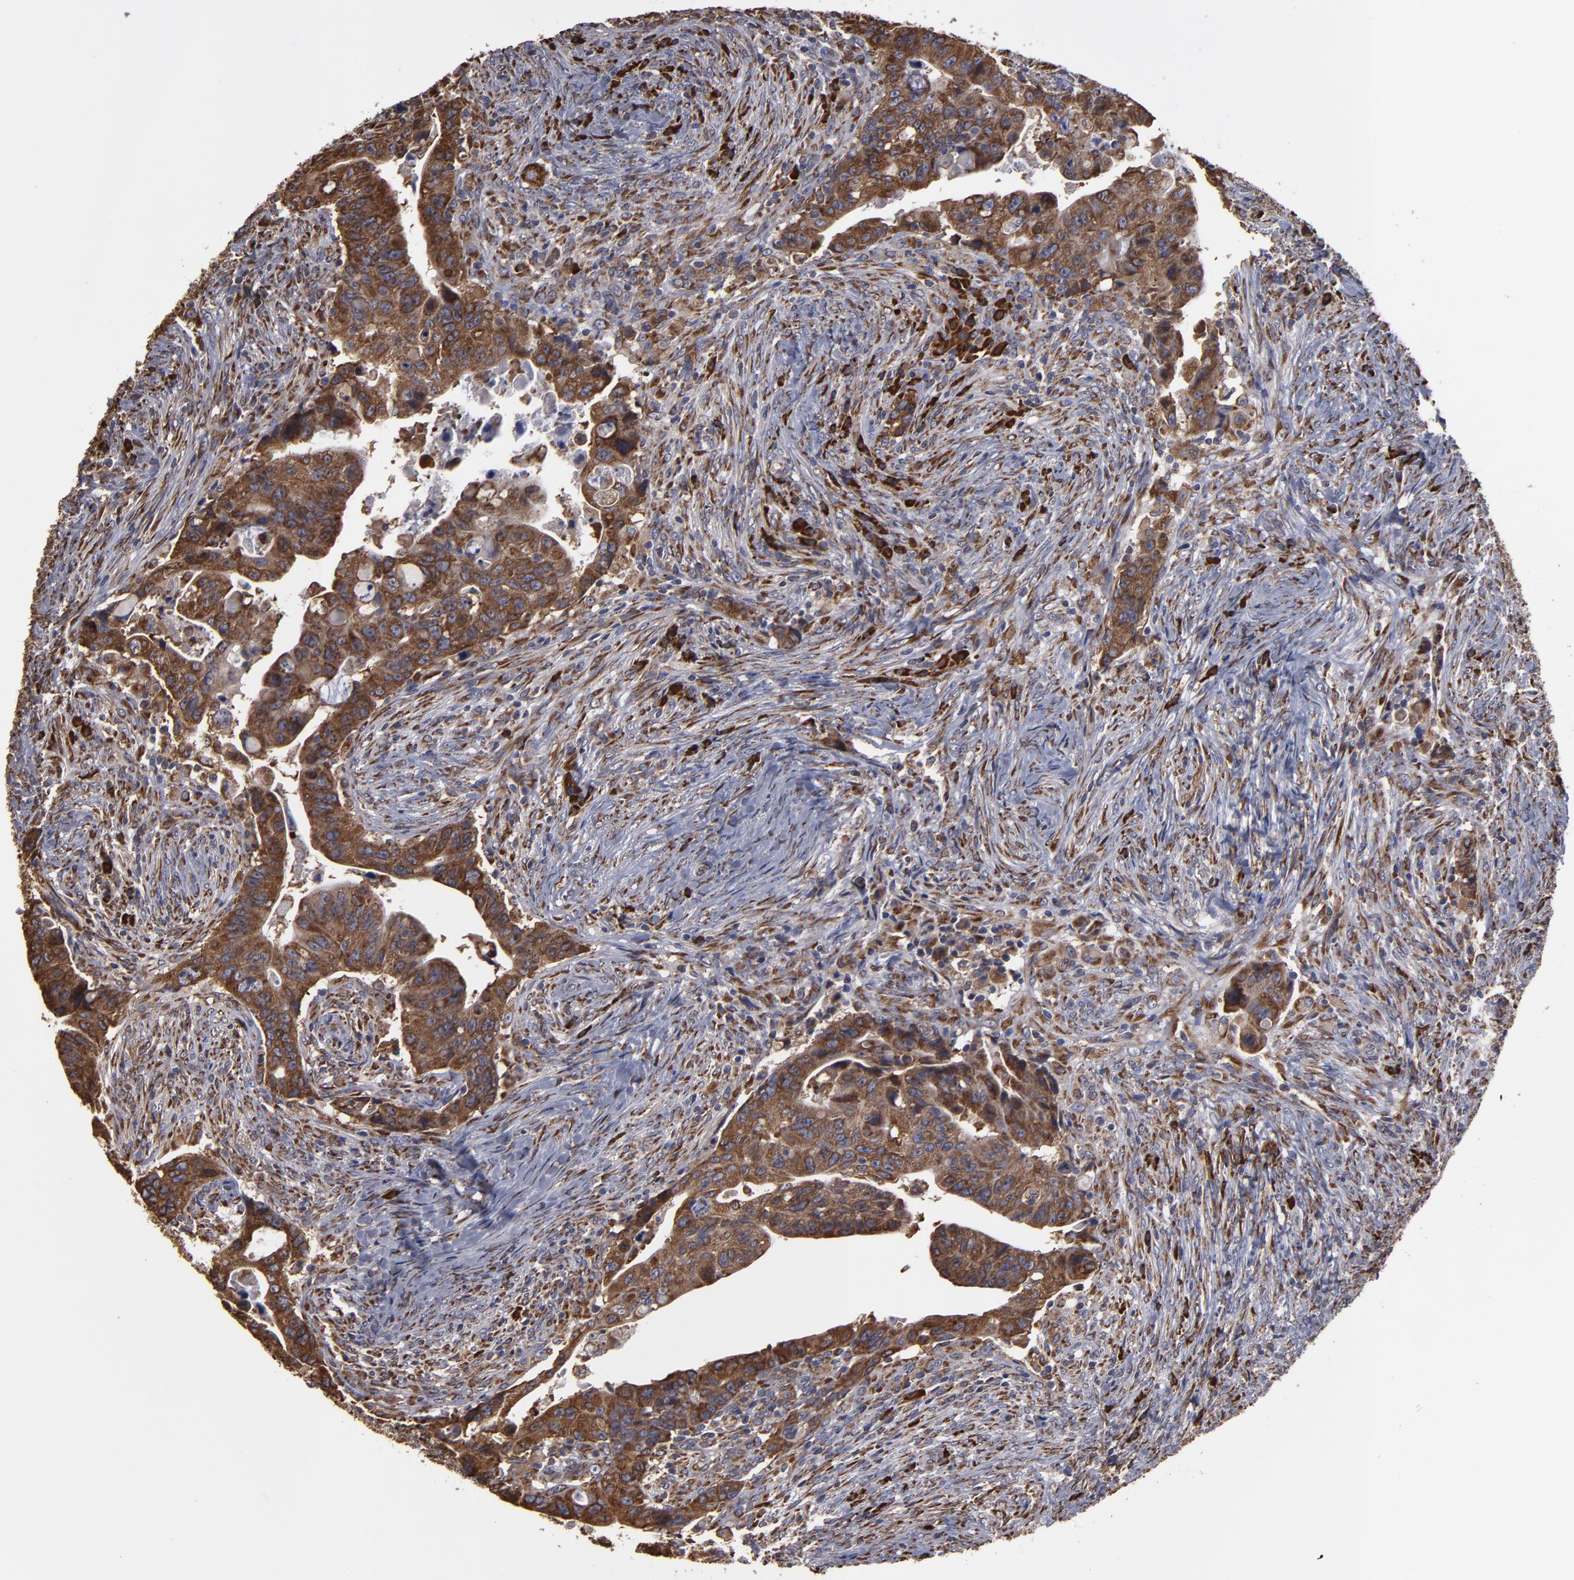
{"staining": {"intensity": "strong", "quantity": ">75%", "location": "cytoplasmic/membranous"}, "tissue": "colorectal cancer", "cell_type": "Tumor cells", "image_type": "cancer", "snomed": [{"axis": "morphology", "description": "Adenocarcinoma, NOS"}, {"axis": "topography", "description": "Rectum"}], "caption": "Immunohistochemical staining of adenocarcinoma (colorectal) demonstrates high levels of strong cytoplasmic/membranous positivity in approximately >75% of tumor cells.", "gene": "SND1", "patient": {"sex": "female", "age": 71}}